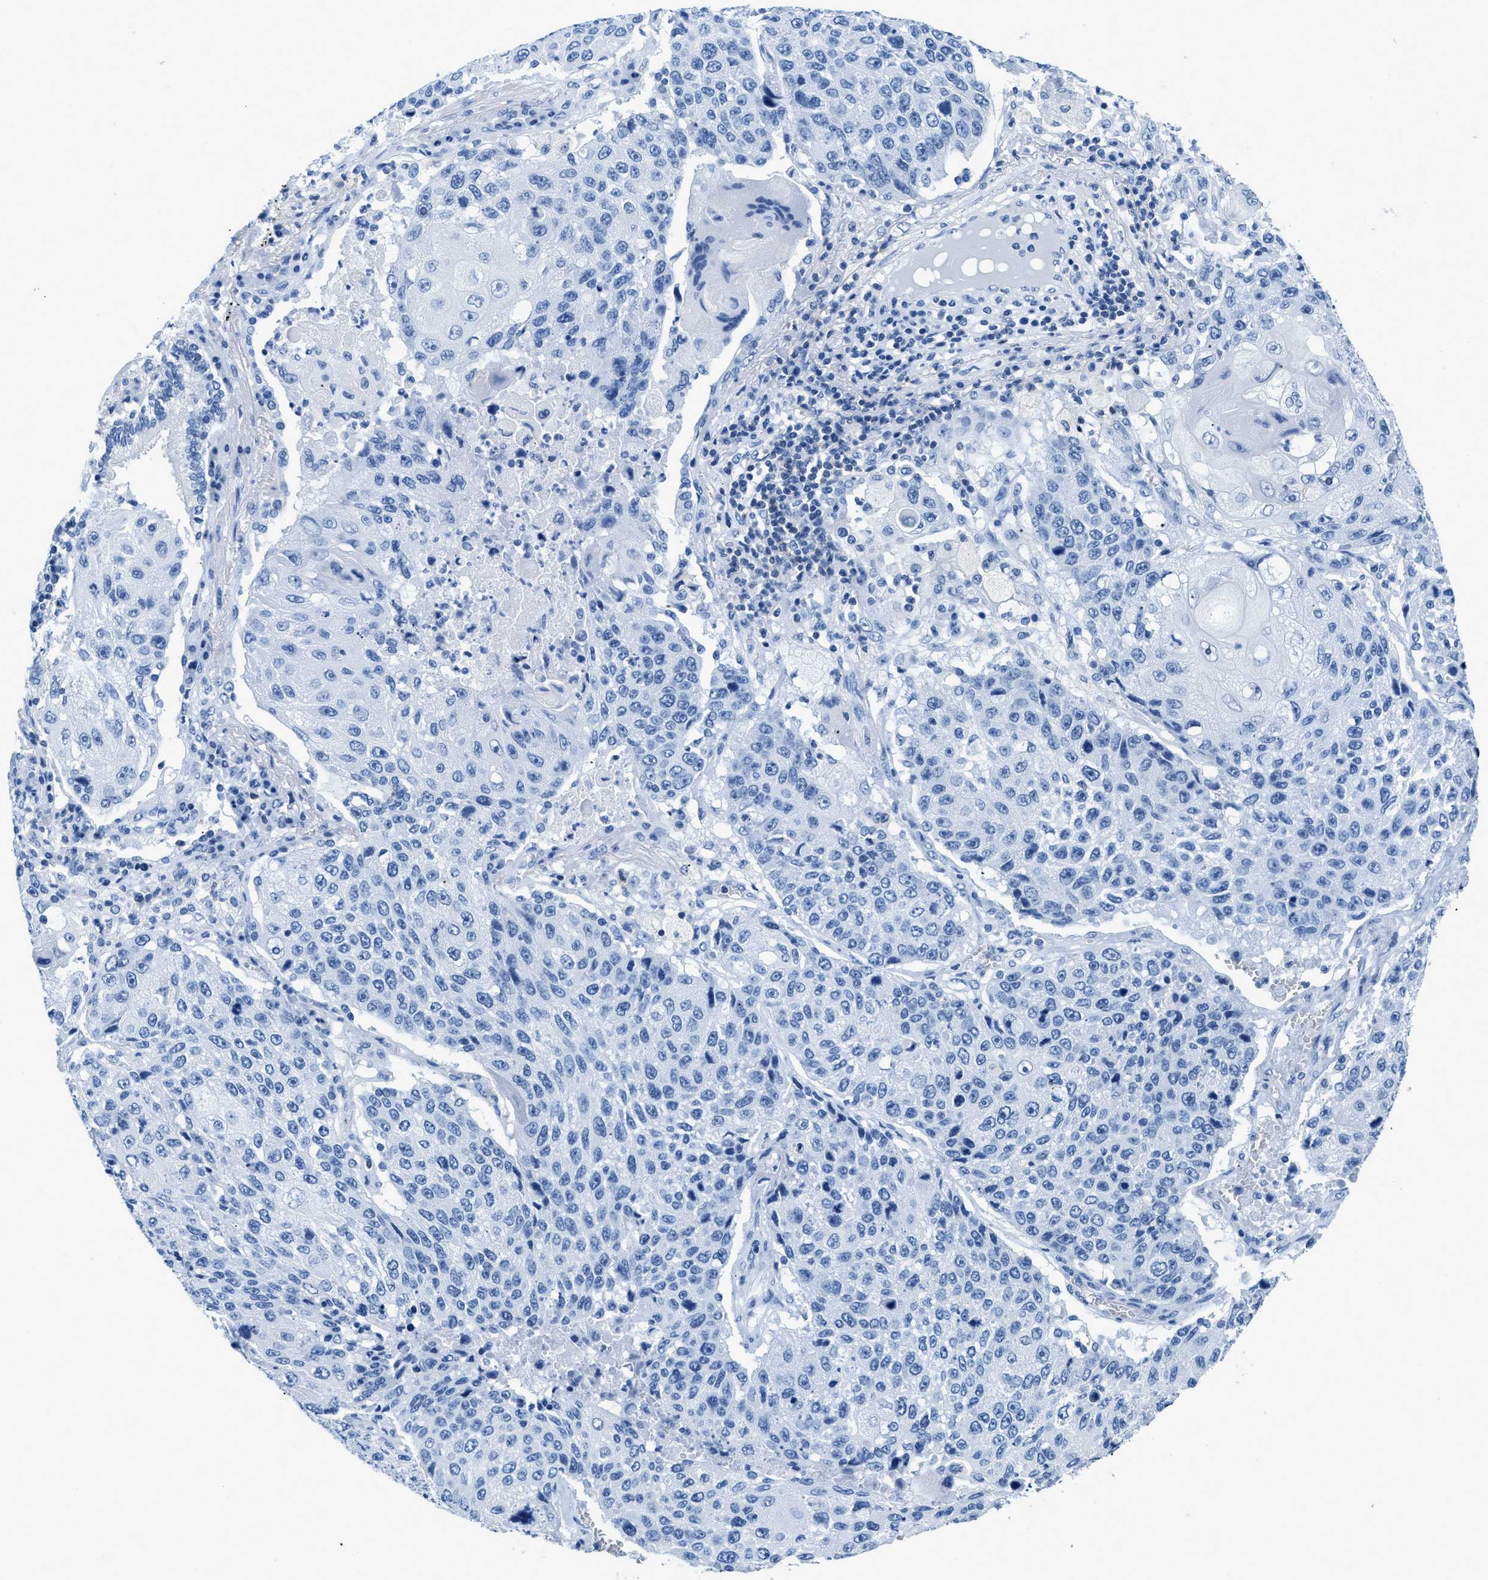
{"staining": {"intensity": "negative", "quantity": "none", "location": "none"}, "tissue": "lung cancer", "cell_type": "Tumor cells", "image_type": "cancer", "snomed": [{"axis": "morphology", "description": "Squamous cell carcinoma, NOS"}, {"axis": "topography", "description": "Lung"}], "caption": "Immunohistochemistry photomicrograph of lung squamous cell carcinoma stained for a protein (brown), which shows no staining in tumor cells. Brightfield microscopy of immunohistochemistry (IHC) stained with DAB (3,3'-diaminobenzidine) (brown) and hematoxylin (blue), captured at high magnification.", "gene": "NFATC2", "patient": {"sex": "male", "age": 61}}